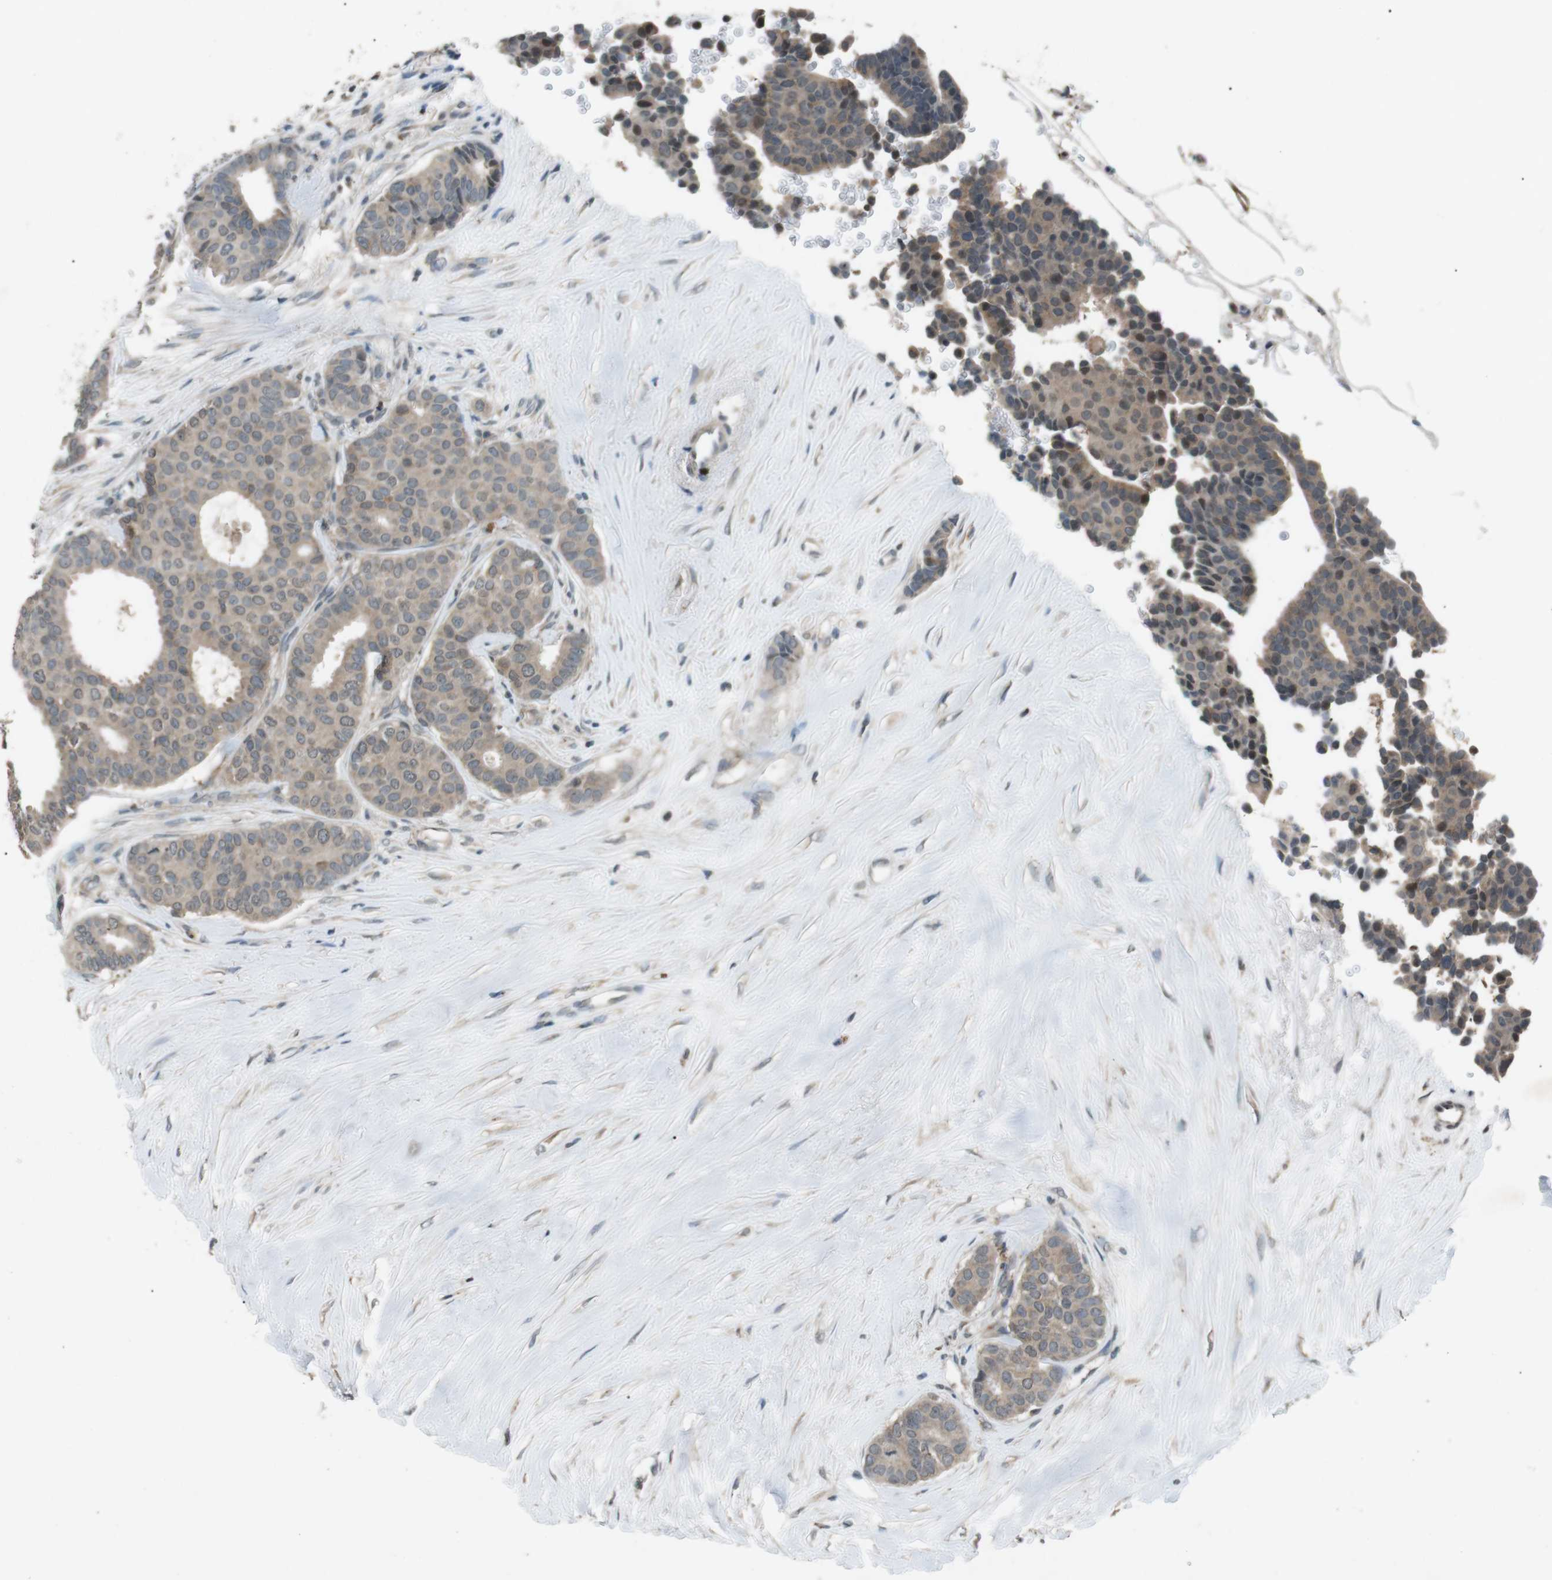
{"staining": {"intensity": "weak", "quantity": "<25%", "location": "cytoplasmic/membranous"}, "tissue": "breast cancer", "cell_type": "Tumor cells", "image_type": "cancer", "snomed": [{"axis": "morphology", "description": "Duct carcinoma"}, {"axis": "topography", "description": "Breast"}], "caption": "Tumor cells are negative for brown protein staining in breast cancer (invasive ductal carcinoma).", "gene": "NEK7", "patient": {"sex": "female", "age": 75}}